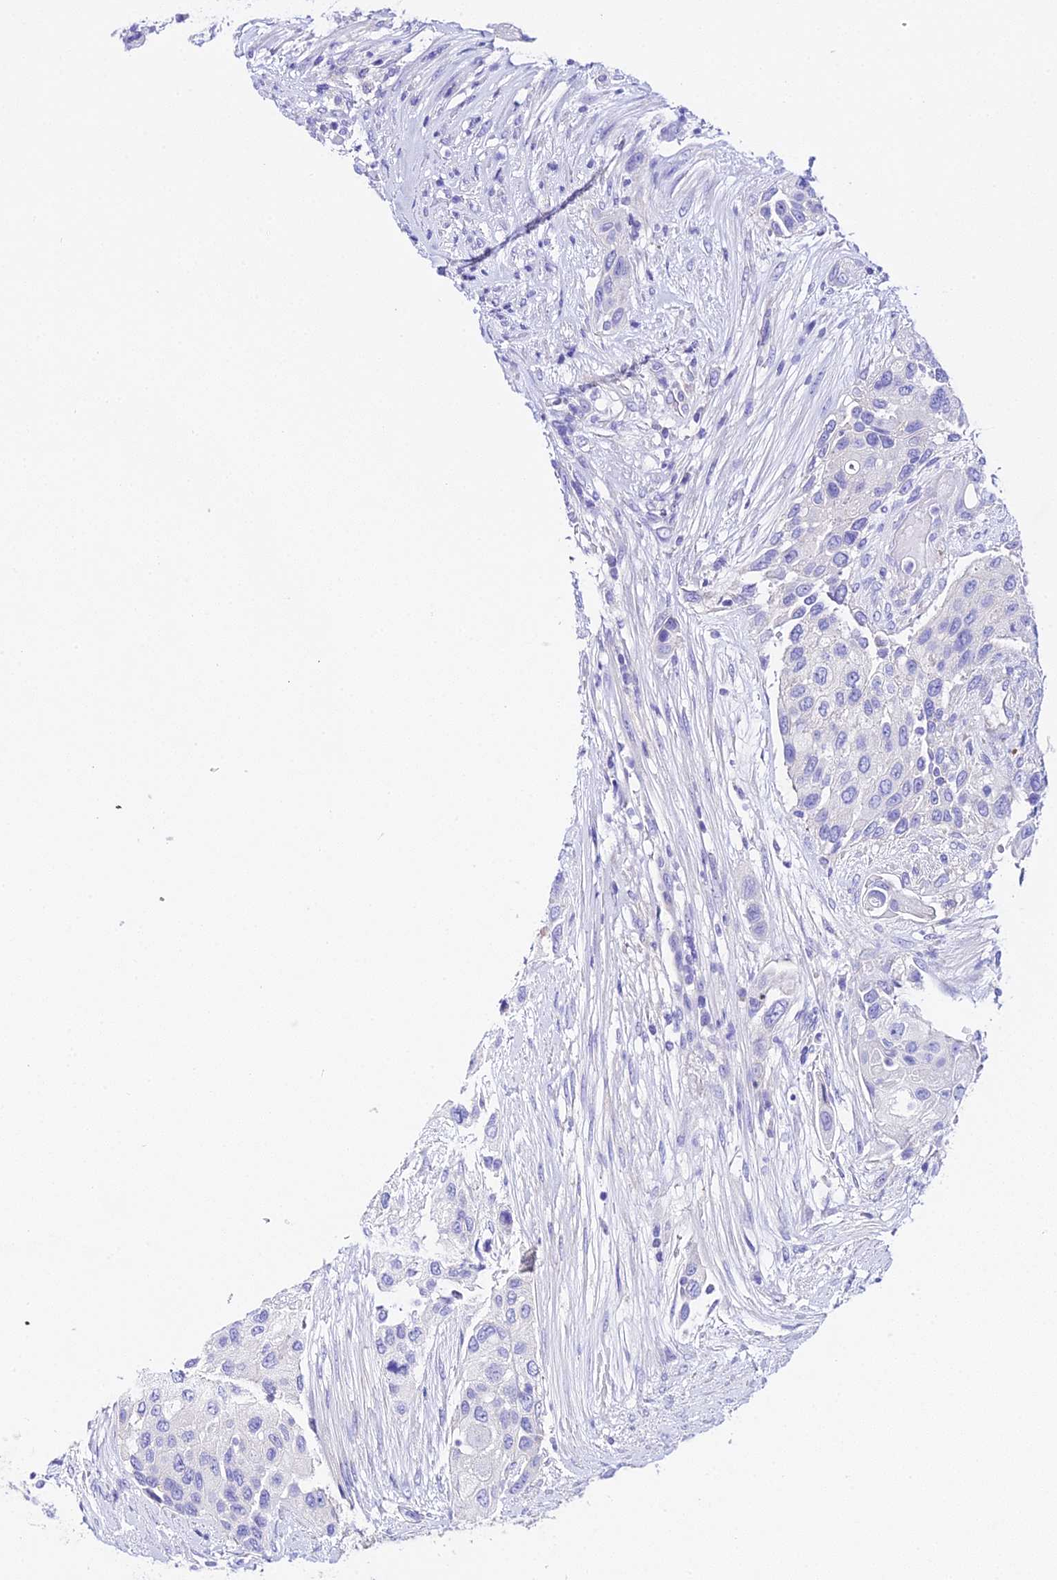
{"staining": {"intensity": "negative", "quantity": "none", "location": "none"}, "tissue": "urothelial cancer", "cell_type": "Tumor cells", "image_type": "cancer", "snomed": [{"axis": "morphology", "description": "Normal tissue, NOS"}, {"axis": "morphology", "description": "Urothelial carcinoma, High grade"}, {"axis": "topography", "description": "Vascular tissue"}, {"axis": "topography", "description": "Urinary bladder"}], "caption": "Urothelial cancer was stained to show a protein in brown. There is no significant staining in tumor cells.", "gene": "TMEM117", "patient": {"sex": "female", "age": 56}}